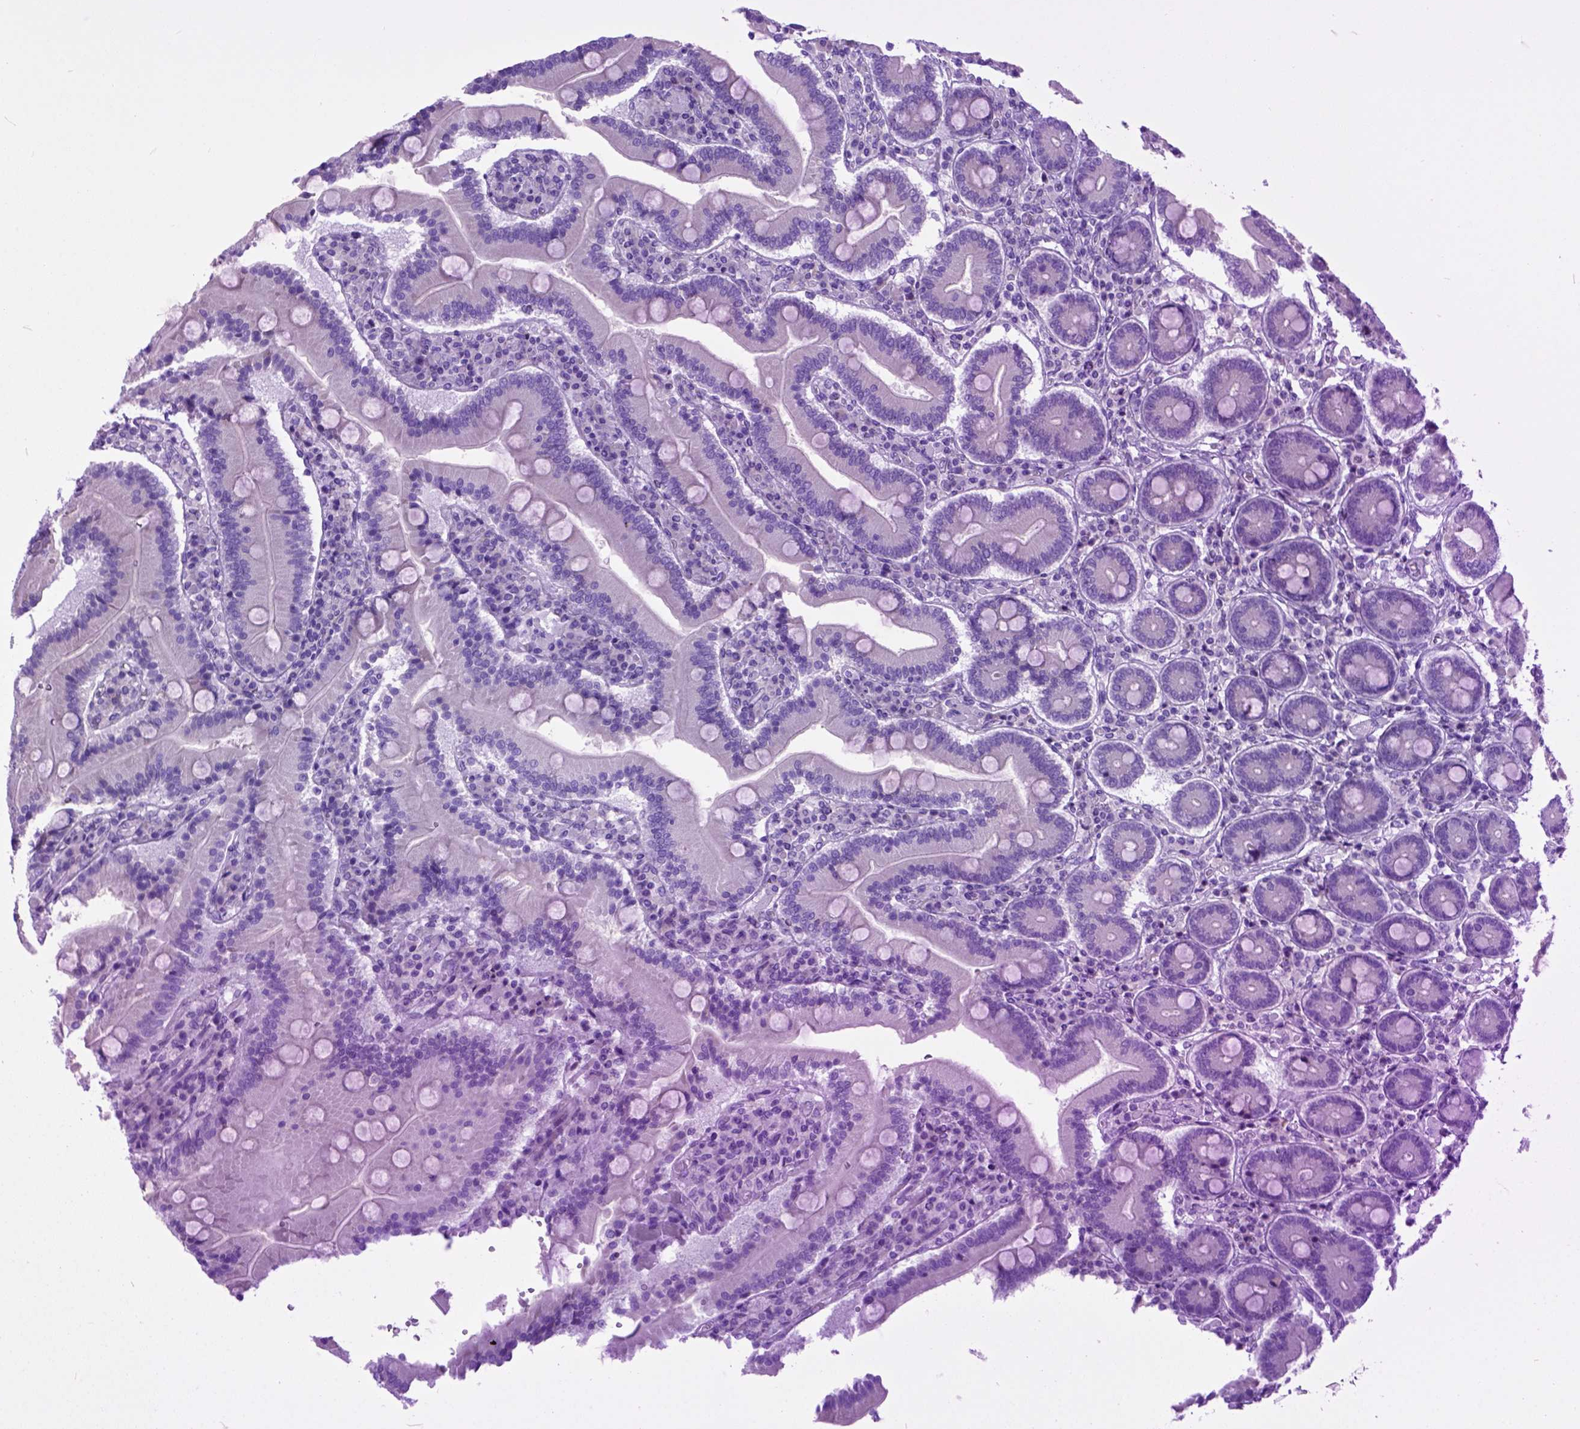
{"staining": {"intensity": "negative", "quantity": "none", "location": "none"}, "tissue": "duodenum", "cell_type": "Glandular cells", "image_type": "normal", "snomed": [{"axis": "morphology", "description": "Normal tissue, NOS"}, {"axis": "topography", "description": "Duodenum"}], "caption": "DAB immunohistochemical staining of normal human duodenum shows no significant staining in glandular cells.", "gene": "ODAD3", "patient": {"sex": "female", "age": 62}}